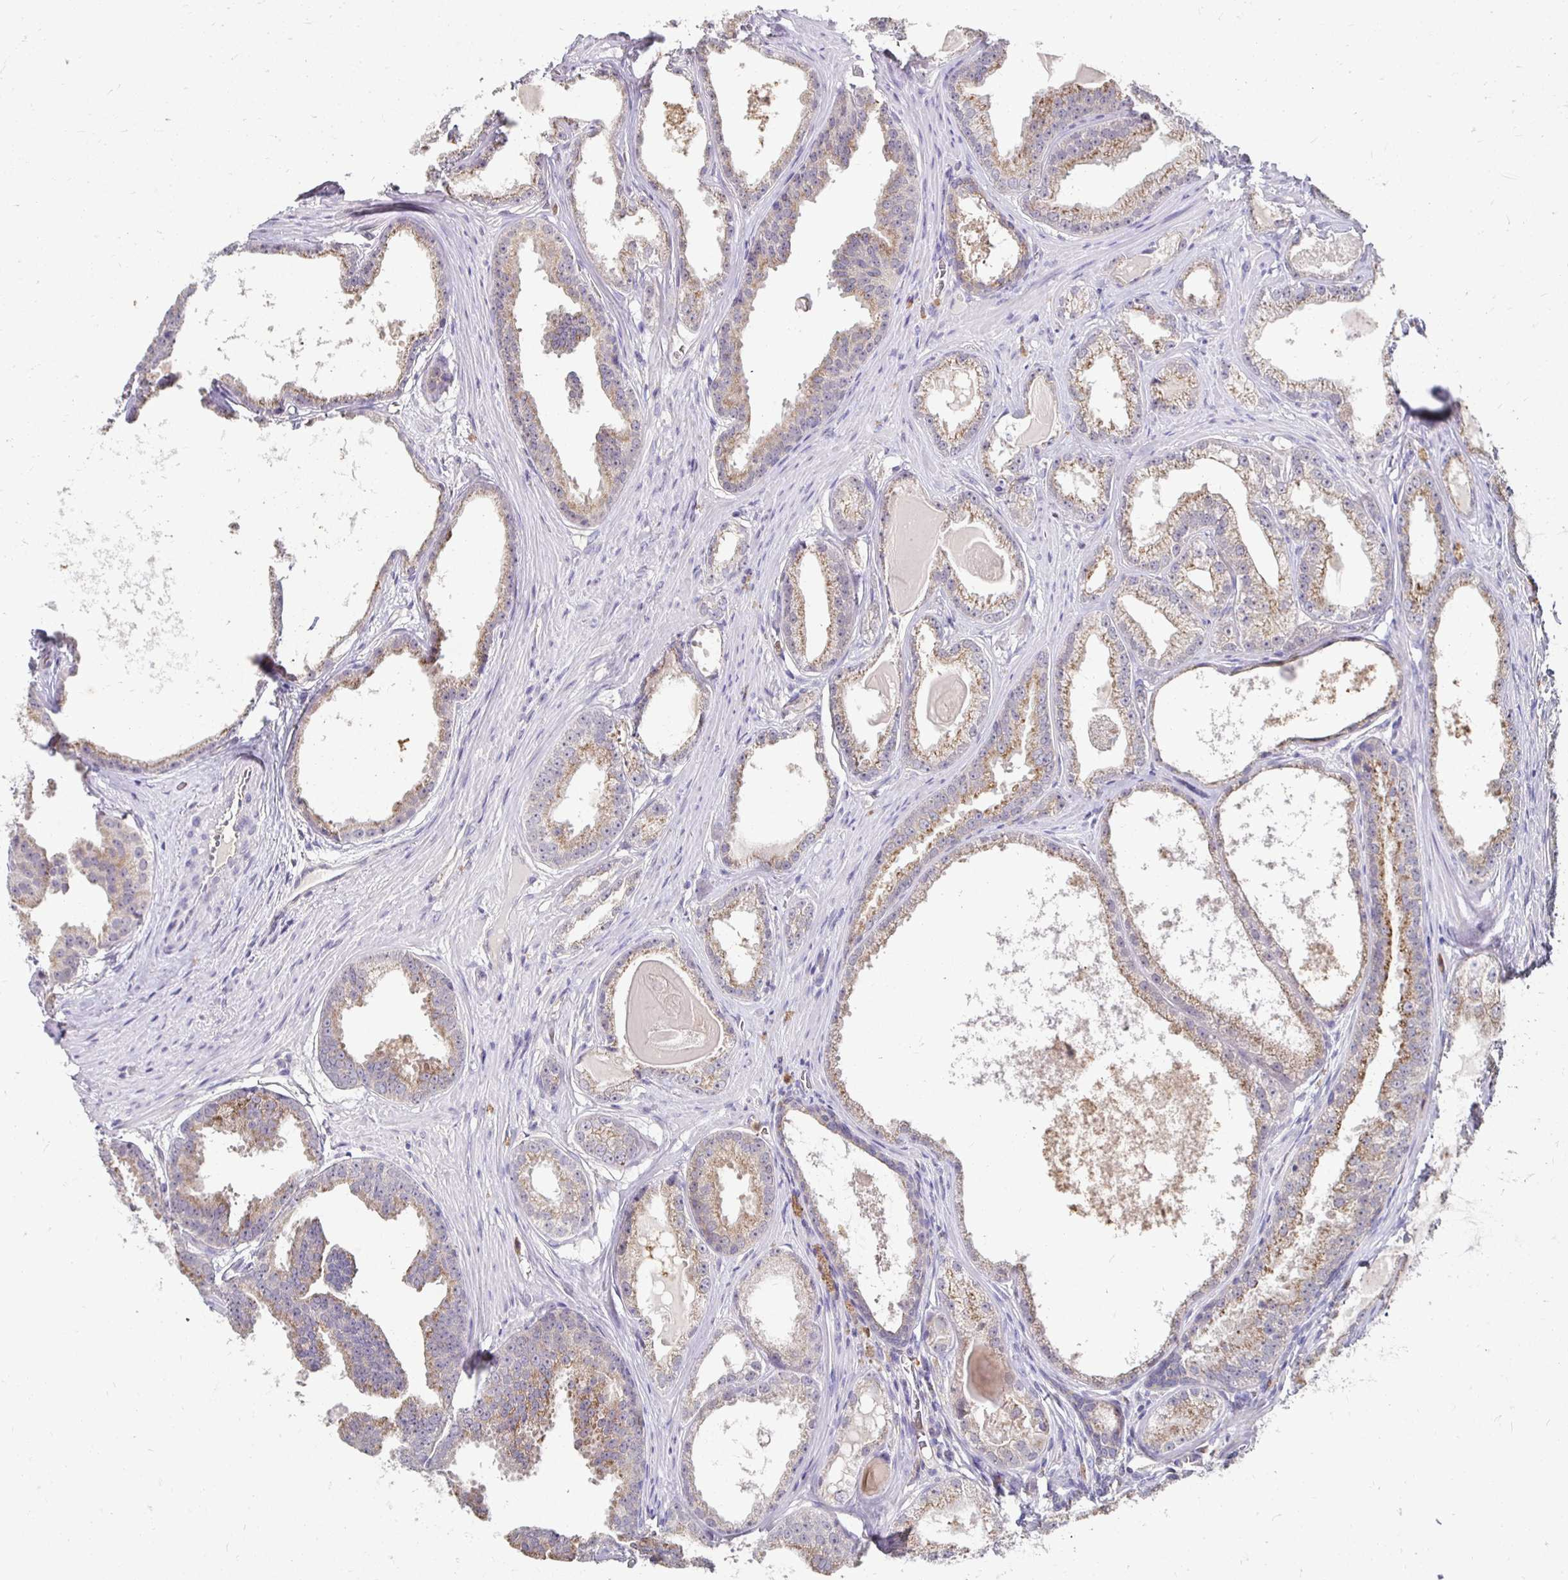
{"staining": {"intensity": "weak", "quantity": "25%-75%", "location": "cytoplasmic/membranous"}, "tissue": "prostate cancer", "cell_type": "Tumor cells", "image_type": "cancer", "snomed": [{"axis": "morphology", "description": "Adenocarcinoma, Low grade"}, {"axis": "topography", "description": "Prostate"}], "caption": "Protein staining of prostate cancer tissue shows weak cytoplasmic/membranous positivity in approximately 25%-75% of tumor cells.", "gene": "GK2", "patient": {"sex": "male", "age": 65}}